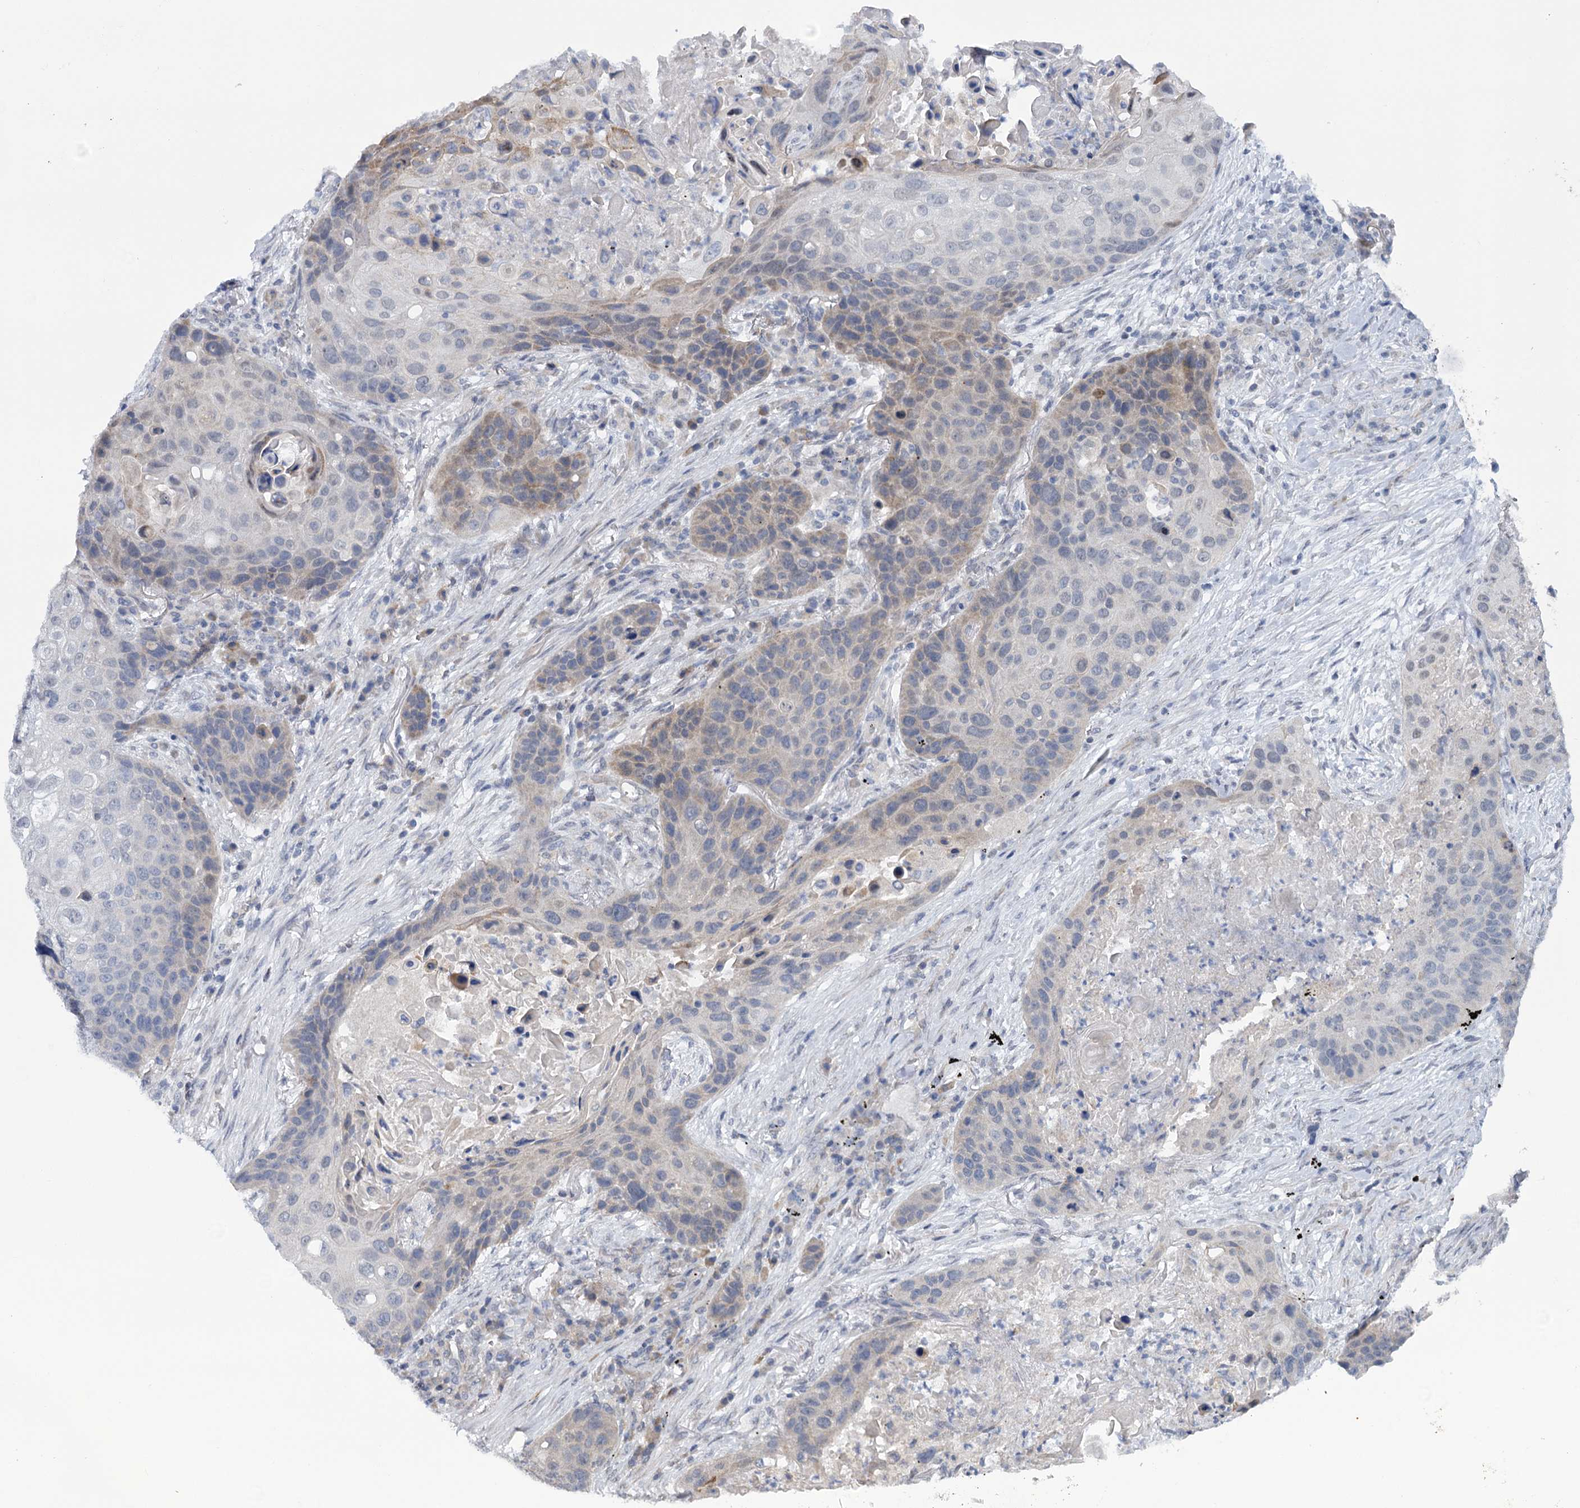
{"staining": {"intensity": "negative", "quantity": "none", "location": "none"}, "tissue": "lung cancer", "cell_type": "Tumor cells", "image_type": "cancer", "snomed": [{"axis": "morphology", "description": "Squamous cell carcinoma, NOS"}, {"axis": "topography", "description": "Lung"}], "caption": "Tumor cells are negative for protein expression in human lung cancer (squamous cell carcinoma).", "gene": "MBLAC2", "patient": {"sex": "female", "age": 63}}